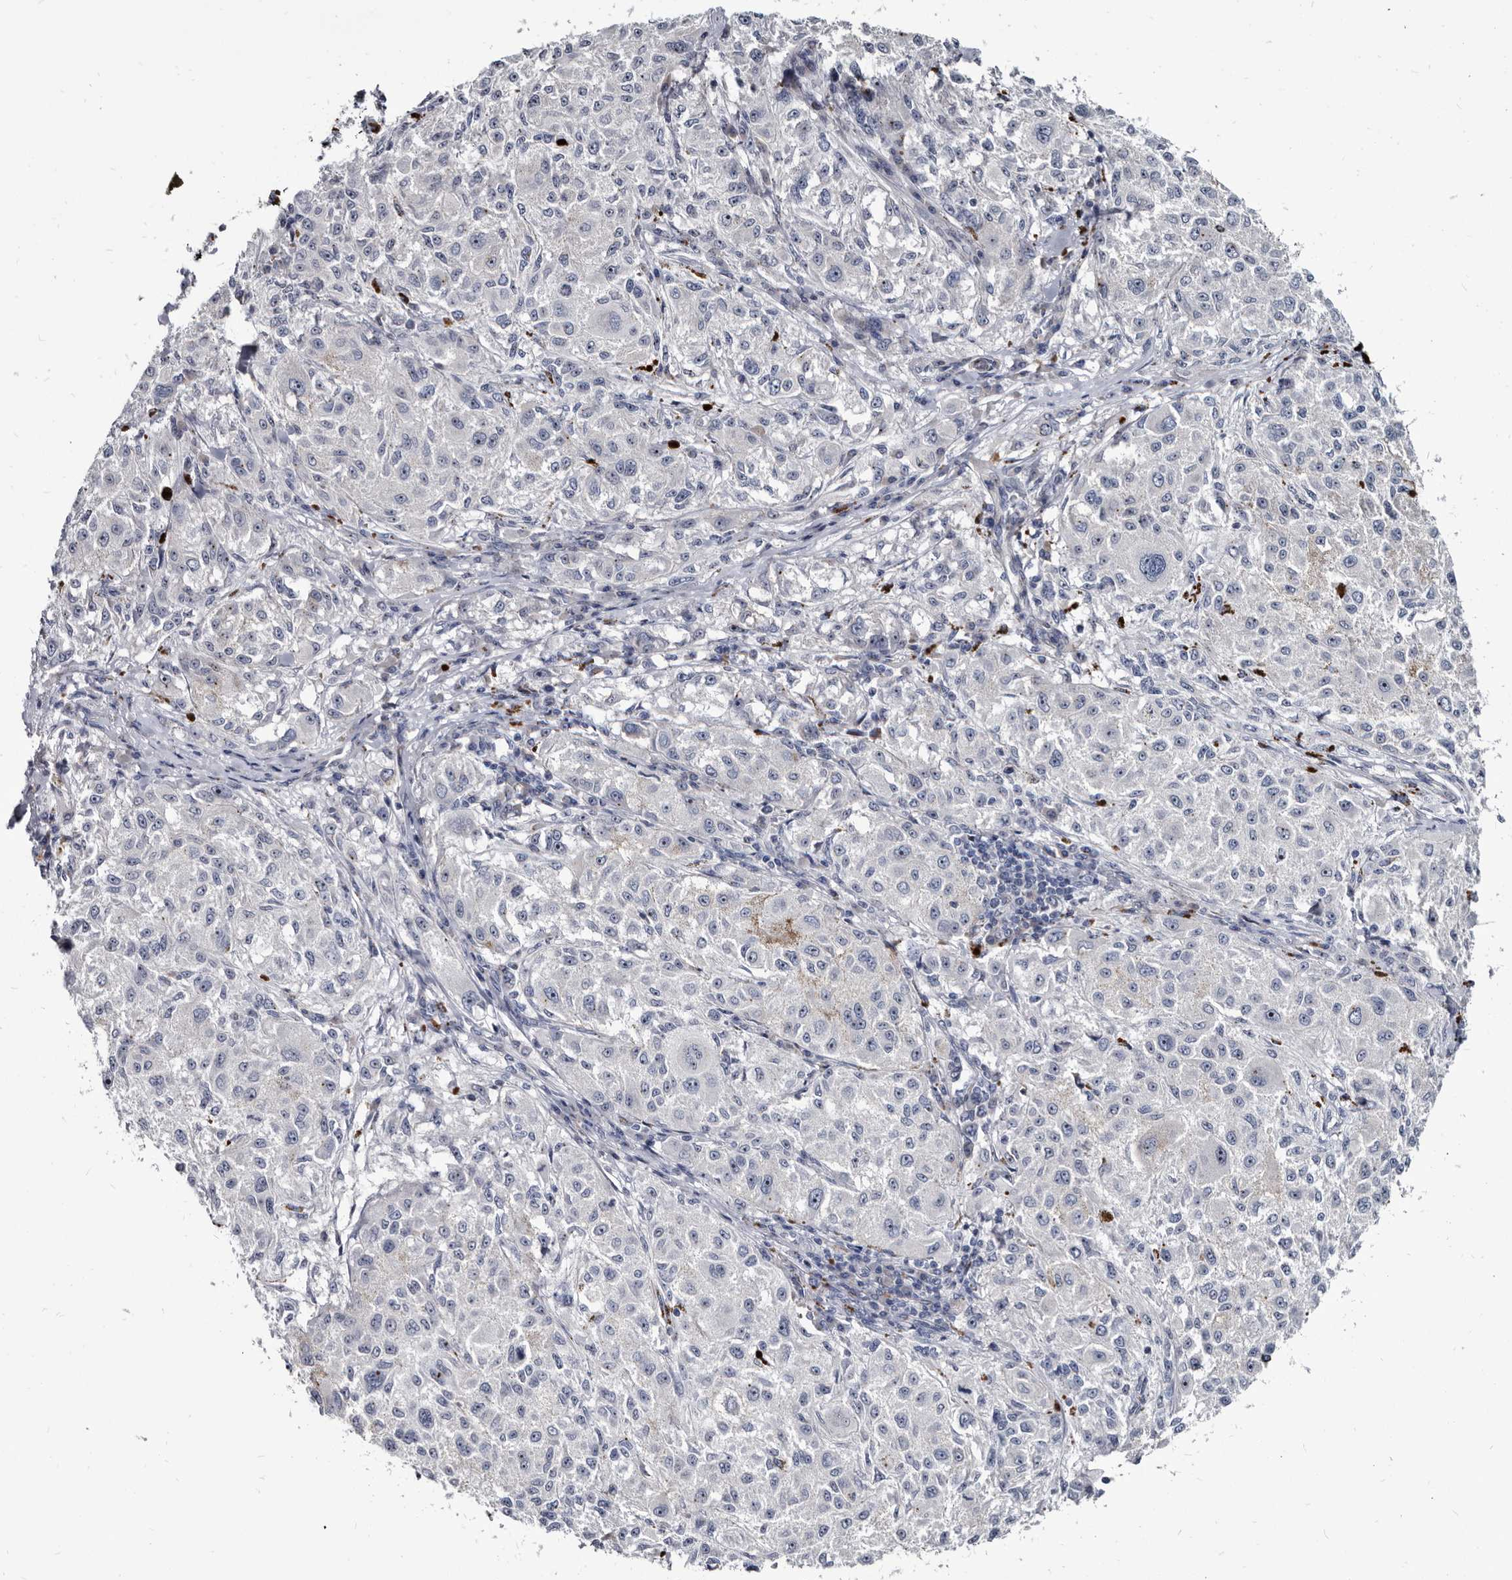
{"staining": {"intensity": "negative", "quantity": "none", "location": "none"}, "tissue": "melanoma", "cell_type": "Tumor cells", "image_type": "cancer", "snomed": [{"axis": "morphology", "description": "Necrosis, NOS"}, {"axis": "morphology", "description": "Malignant melanoma, NOS"}, {"axis": "topography", "description": "Skin"}], "caption": "Immunohistochemical staining of human malignant melanoma shows no significant positivity in tumor cells.", "gene": "PRSS8", "patient": {"sex": "female", "age": 87}}